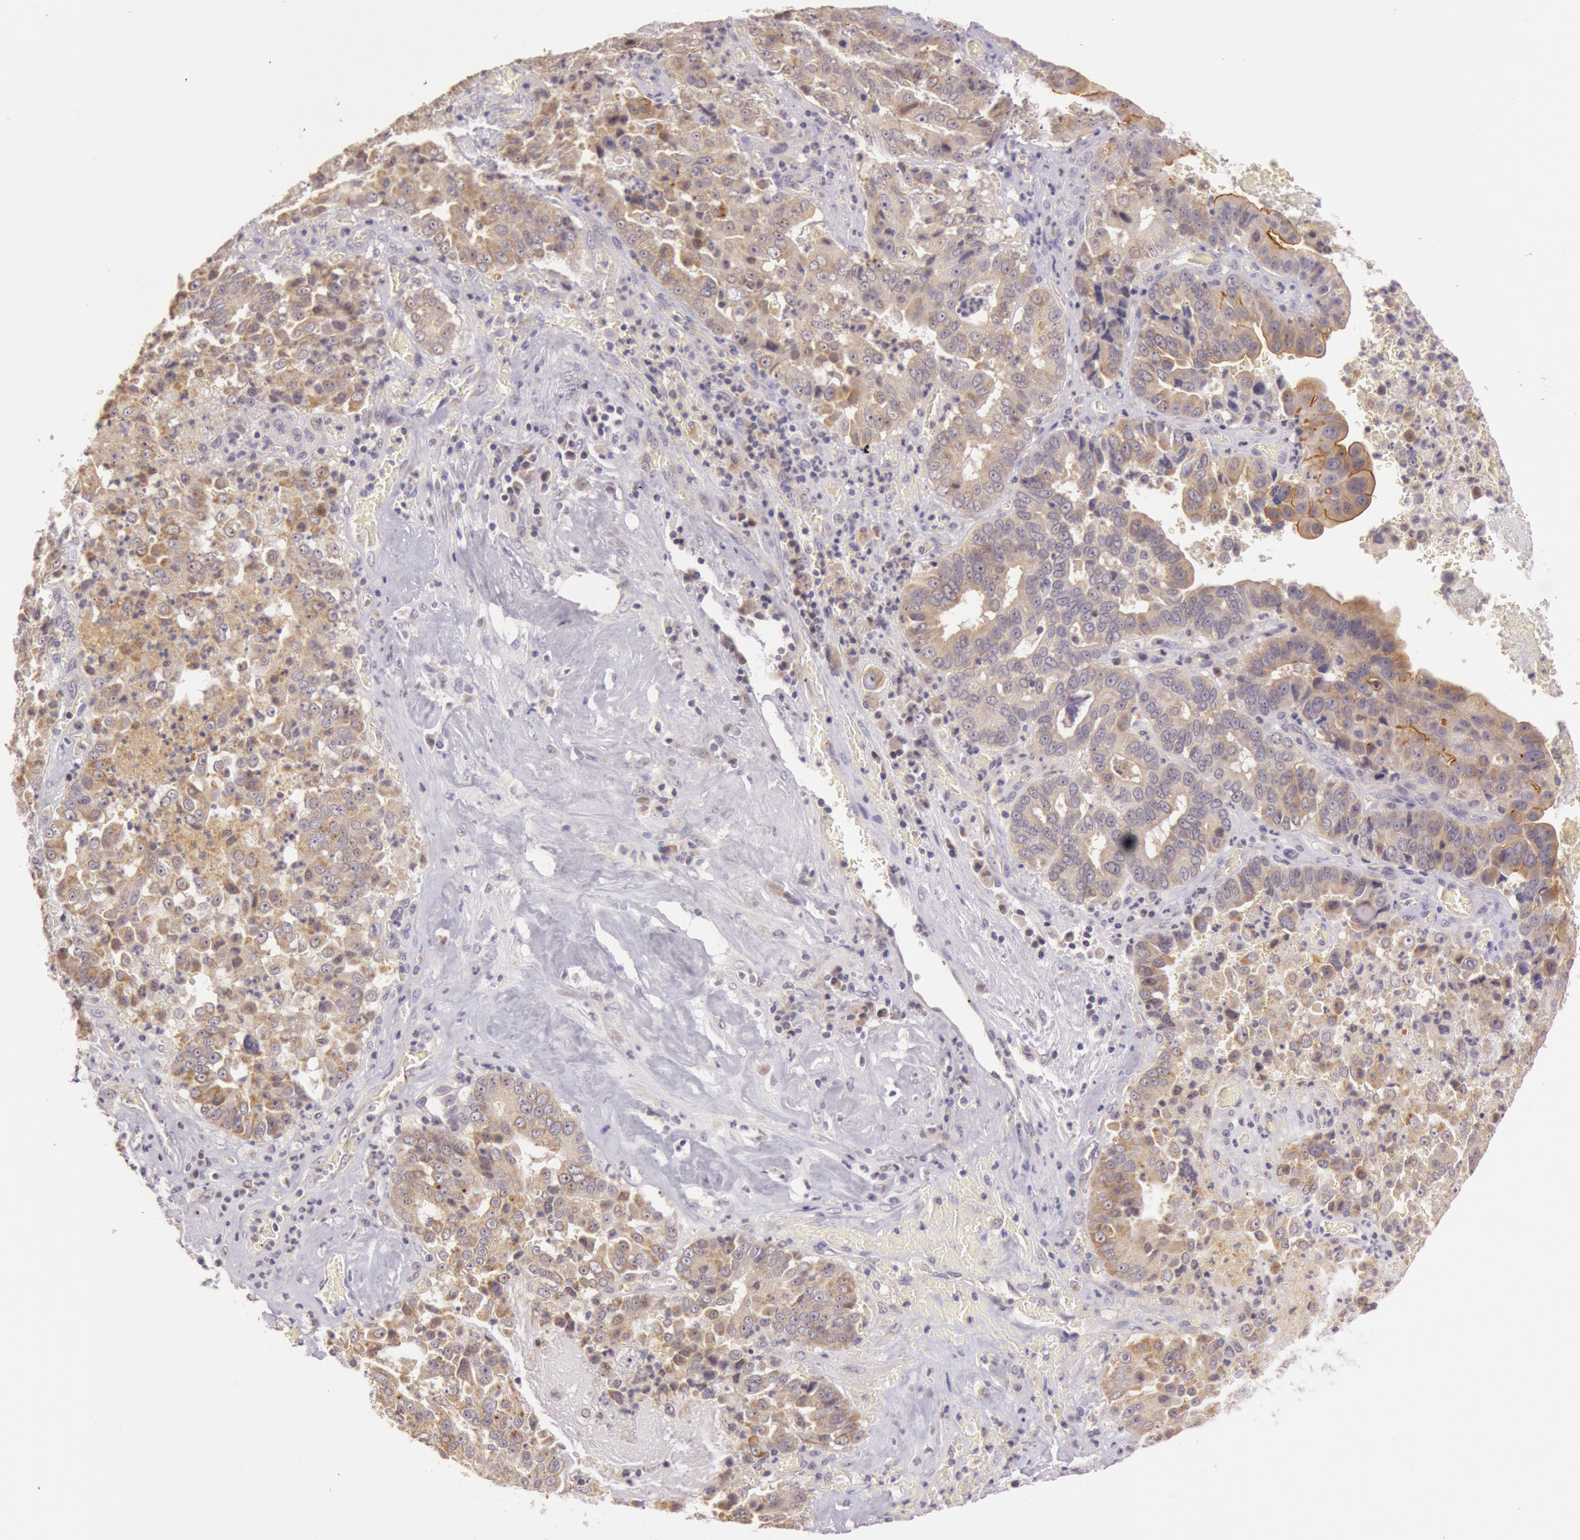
{"staining": {"intensity": "moderate", "quantity": ">75%", "location": "cytoplasmic/membranous"}, "tissue": "liver cancer", "cell_type": "Tumor cells", "image_type": "cancer", "snomed": [{"axis": "morphology", "description": "Cholangiocarcinoma"}, {"axis": "topography", "description": "Liver"}], "caption": "Immunohistochemical staining of human cholangiocarcinoma (liver) demonstrates medium levels of moderate cytoplasmic/membranous positivity in about >75% of tumor cells. The staining is performed using DAB (3,3'-diaminobenzidine) brown chromogen to label protein expression. The nuclei are counter-stained blue using hematoxylin.", "gene": "CDK16", "patient": {"sex": "female", "age": 79}}